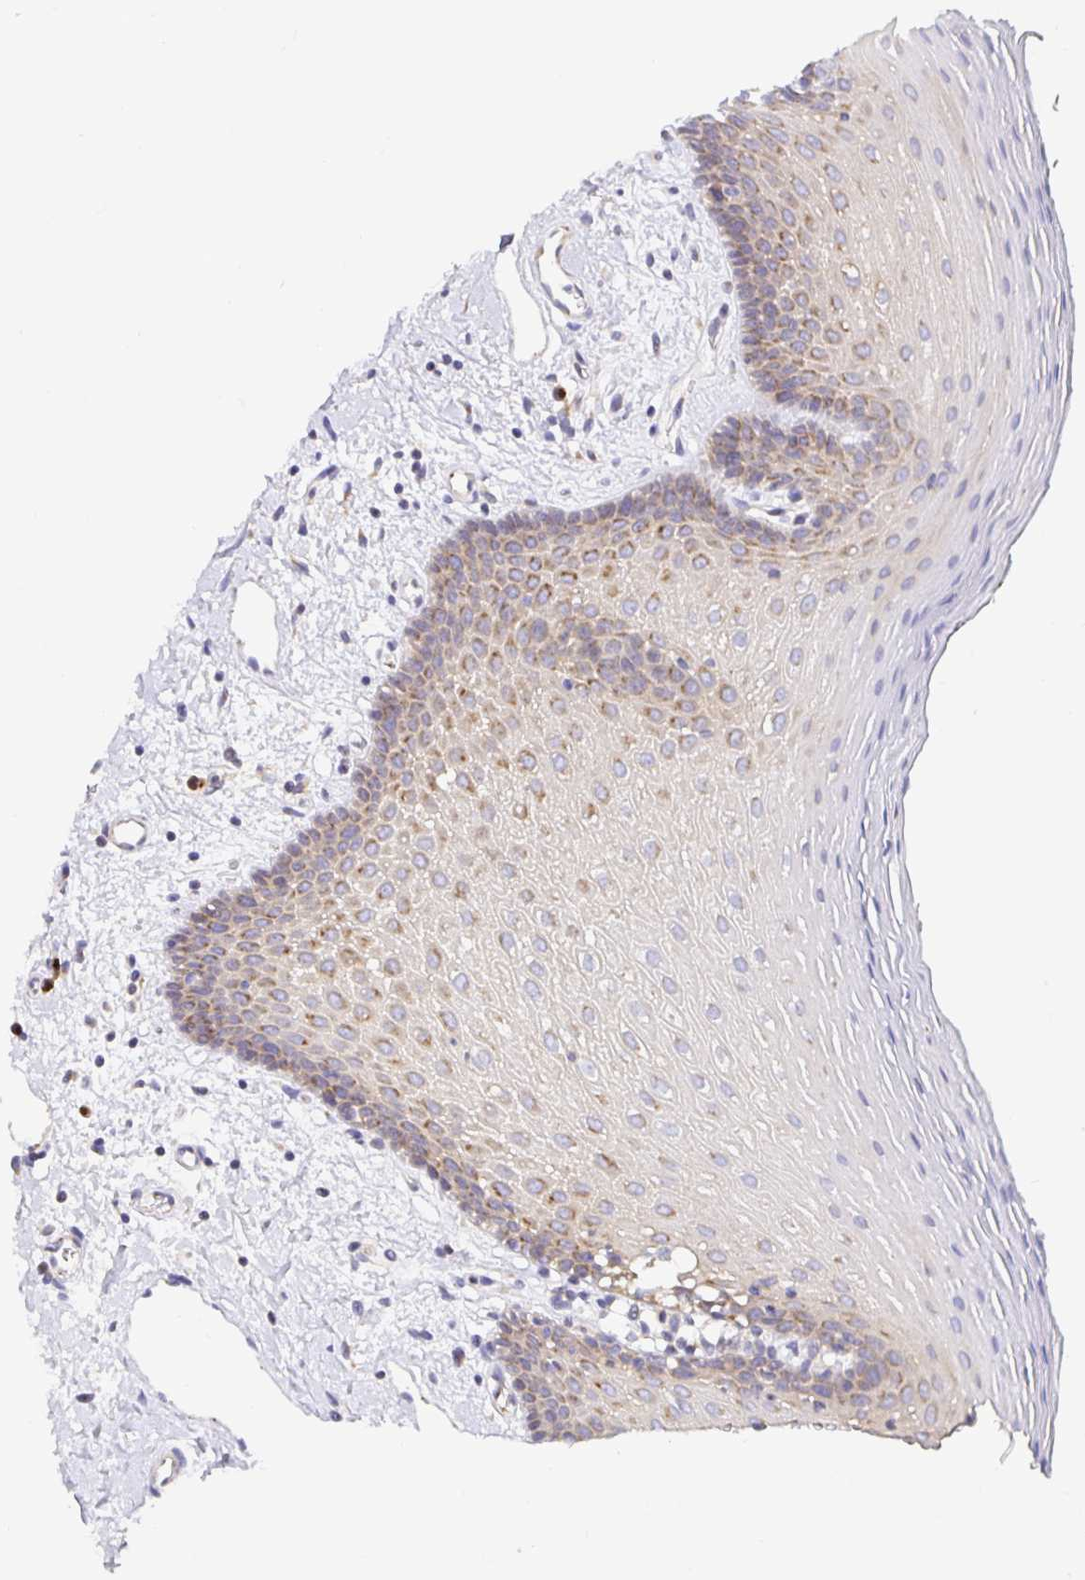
{"staining": {"intensity": "weak", "quantity": "25%-75%", "location": "cytoplasmic/membranous"}, "tissue": "oral mucosa", "cell_type": "Squamous epithelial cells", "image_type": "normal", "snomed": [{"axis": "morphology", "description": "Normal tissue, NOS"}, {"axis": "topography", "description": "Oral tissue"}], "caption": "The histopathology image shows a brown stain indicating the presence of a protein in the cytoplasmic/membranous of squamous epithelial cells in oral mucosa. (DAB (3,3'-diaminobenzidine) IHC, brown staining for protein, blue staining for nuclei).", "gene": "USO1", "patient": {"sex": "female", "age": 43}}